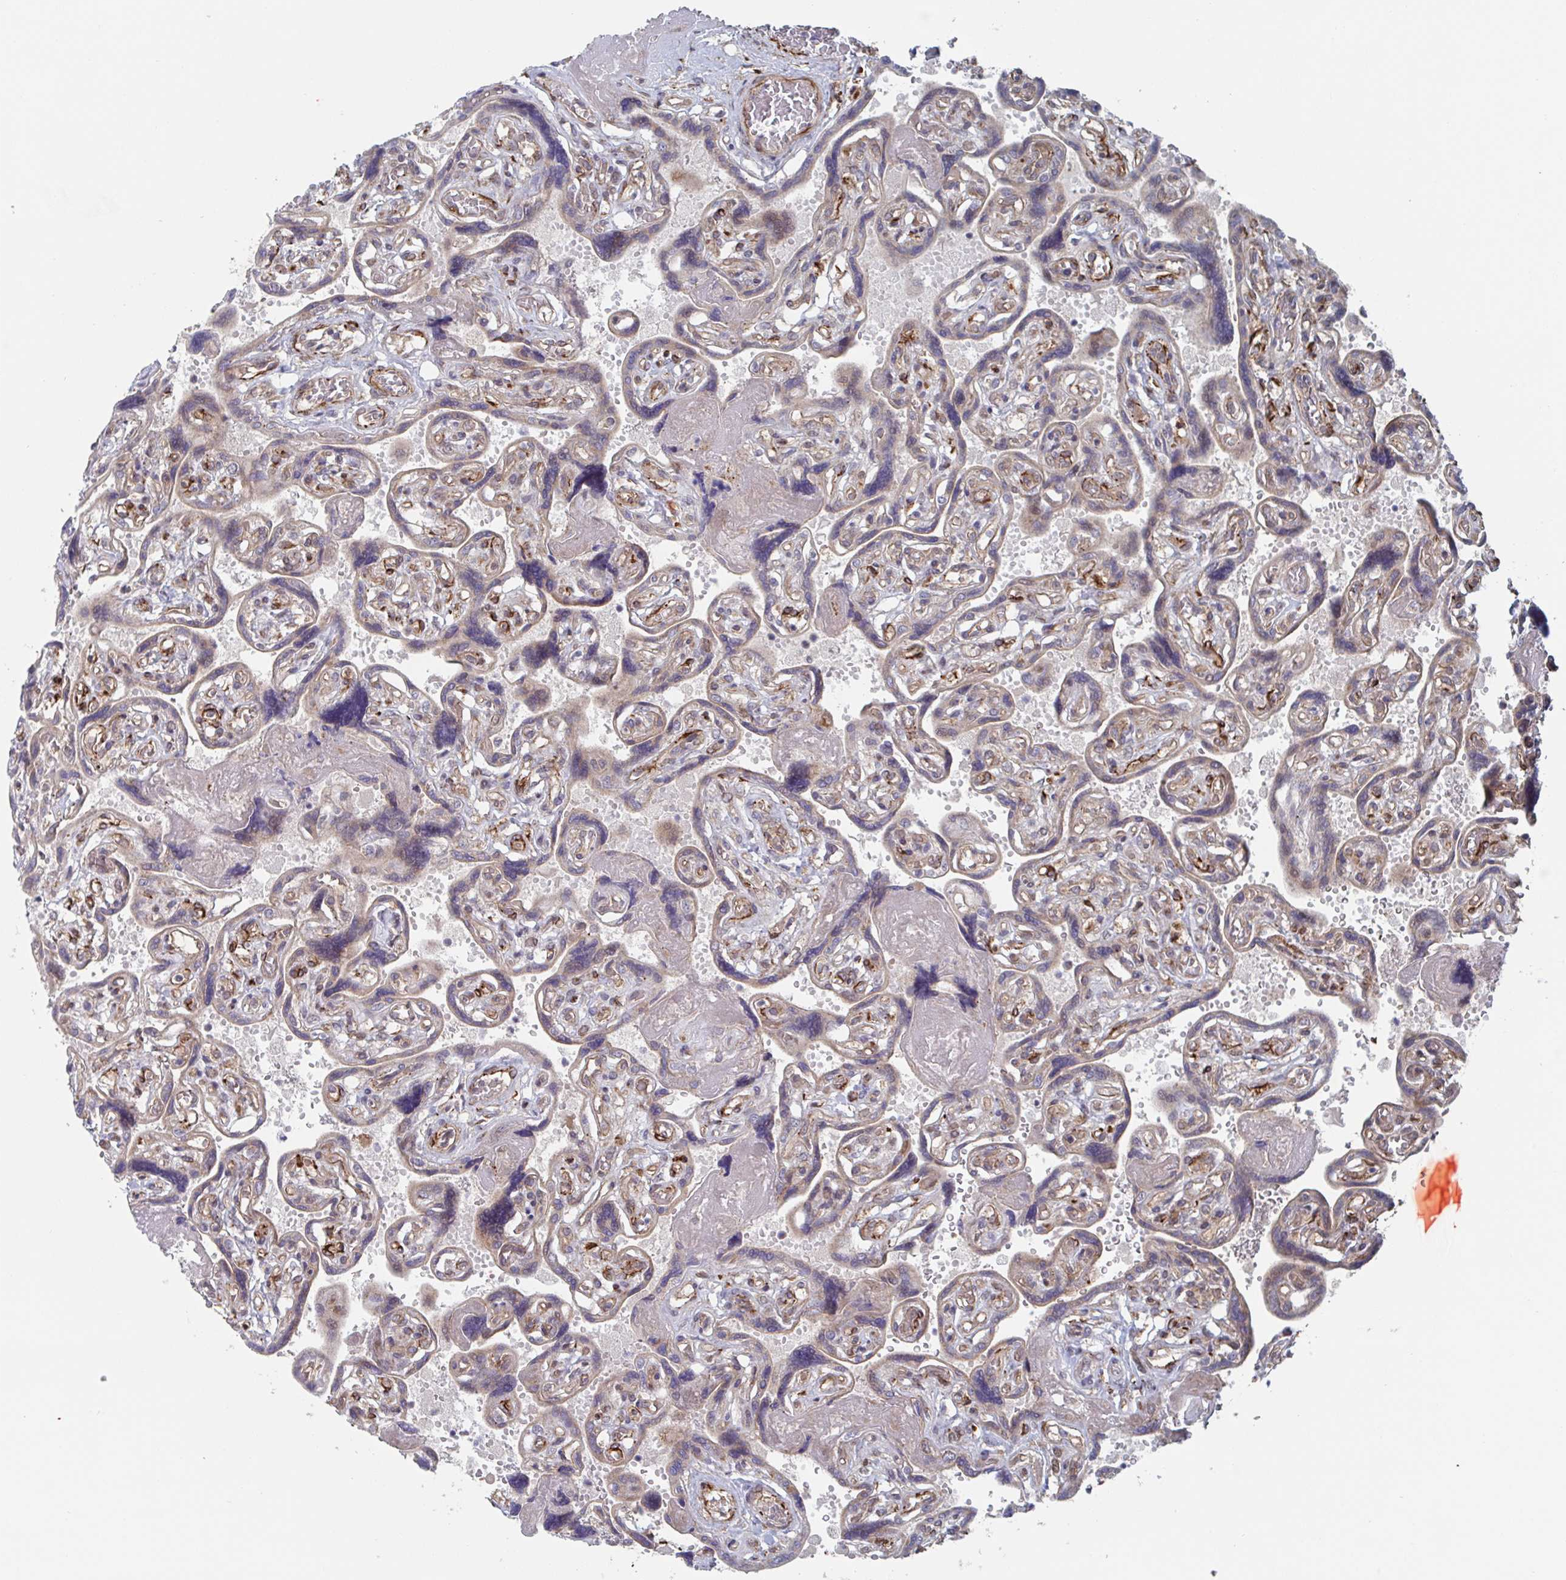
{"staining": {"intensity": "weak", "quantity": ">75%", "location": "cytoplasmic/membranous"}, "tissue": "placenta", "cell_type": "Decidual cells", "image_type": "normal", "snomed": [{"axis": "morphology", "description": "Normal tissue, NOS"}, {"axis": "topography", "description": "Placenta"}], "caption": "IHC of unremarkable human placenta demonstrates low levels of weak cytoplasmic/membranous expression in approximately >75% of decidual cells.", "gene": "DVL3", "patient": {"sex": "female", "age": 32}}